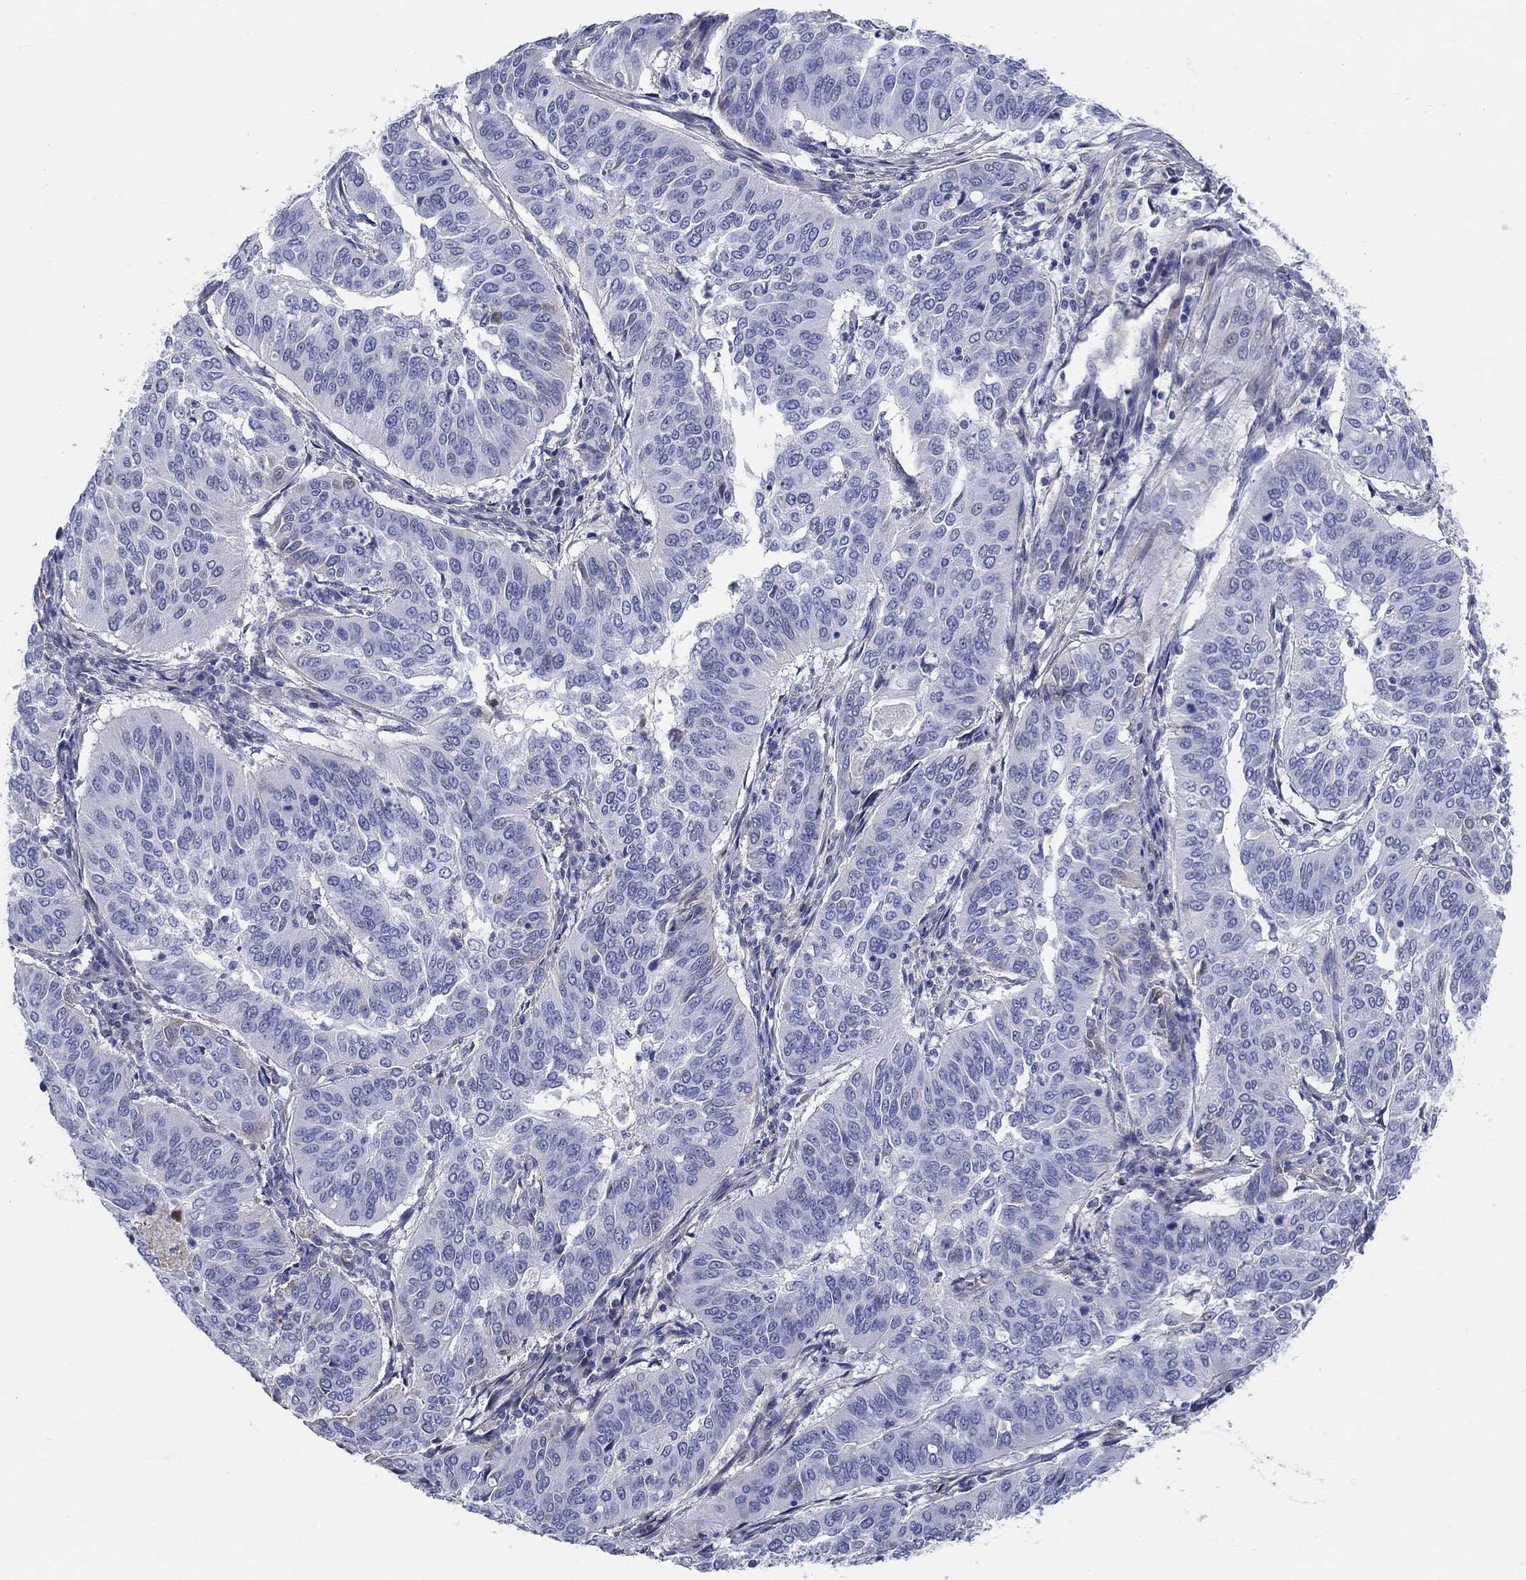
{"staining": {"intensity": "negative", "quantity": "none", "location": "none"}, "tissue": "cervical cancer", "cell_type": "Tumor cells", "image_type": "cancer", "snomed": [{"axis": "morphology", "description": "Normal tissue, NOS"}, {"axis": "morphology", "description": "Squamous cell carcinoma, NOS"}, {"axis": "topography", "description": "Cervix"}], "caption": "An IHC image of cervical cancer is shown. There is no staining in tumor cells of cervical cancer.", "gene": "HEATR4", "patient": {"sex": "female", "age": 39}}